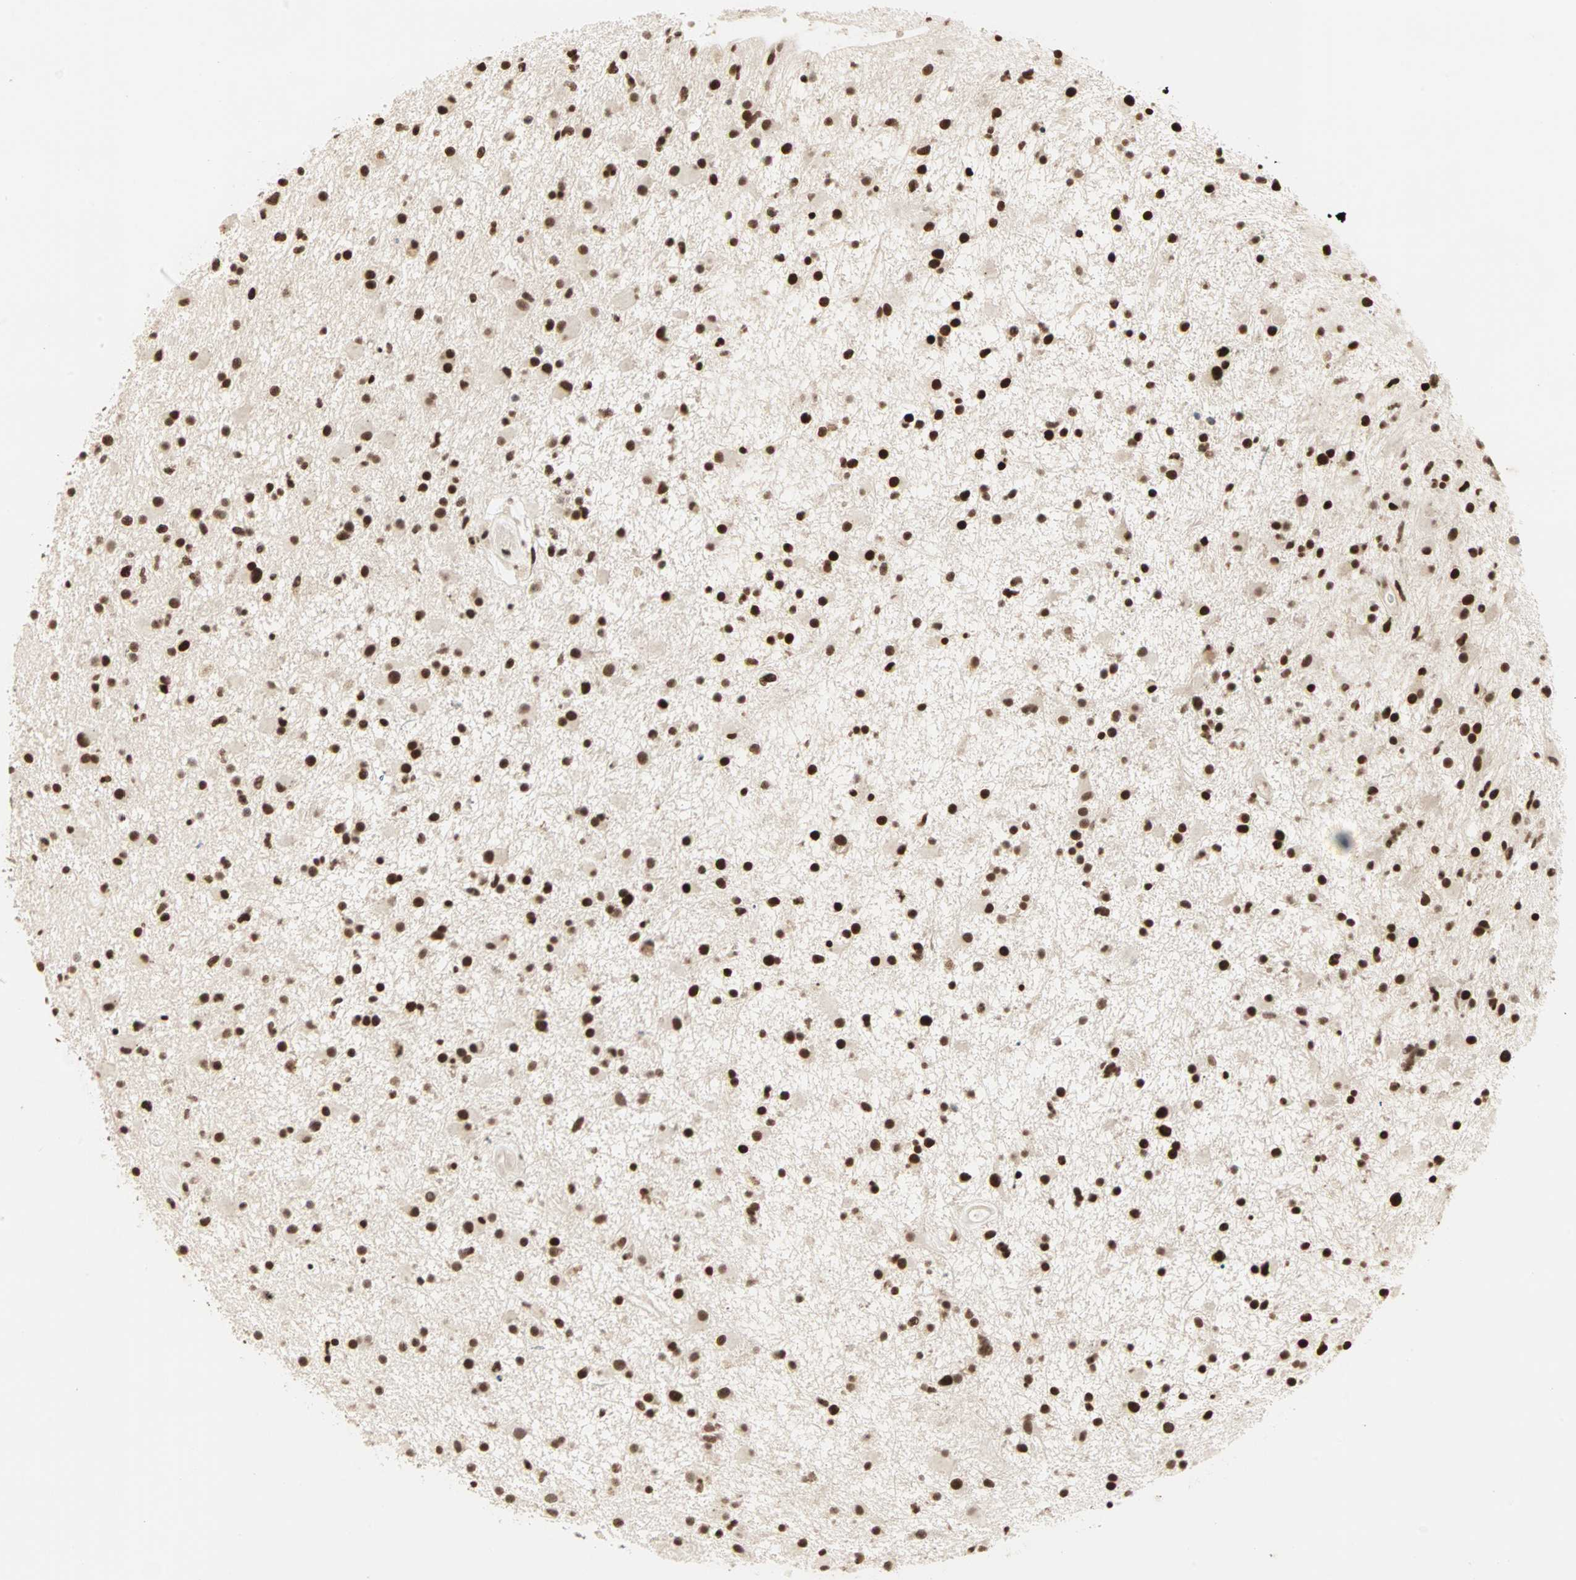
{"staining": {"intensity": "strong", "quantity": ">75%", "location": "nuclear"}, "tissue": "glioma", "cell_type": "Tumor cells", "image_type": "cancer", "snomed": [{"axis": "morphology", "description": "Glioma, malignant, High grade"}, {"axis": "topography", "description": "Brain"}], "caption": "Strong nuclear positivity is identified in approximately >75% of tumor cells in malignant high-grade glioma. Nuclei are stained in blue.", "gene": "BLM", "patient": {"sex": "male", "age": 33}}